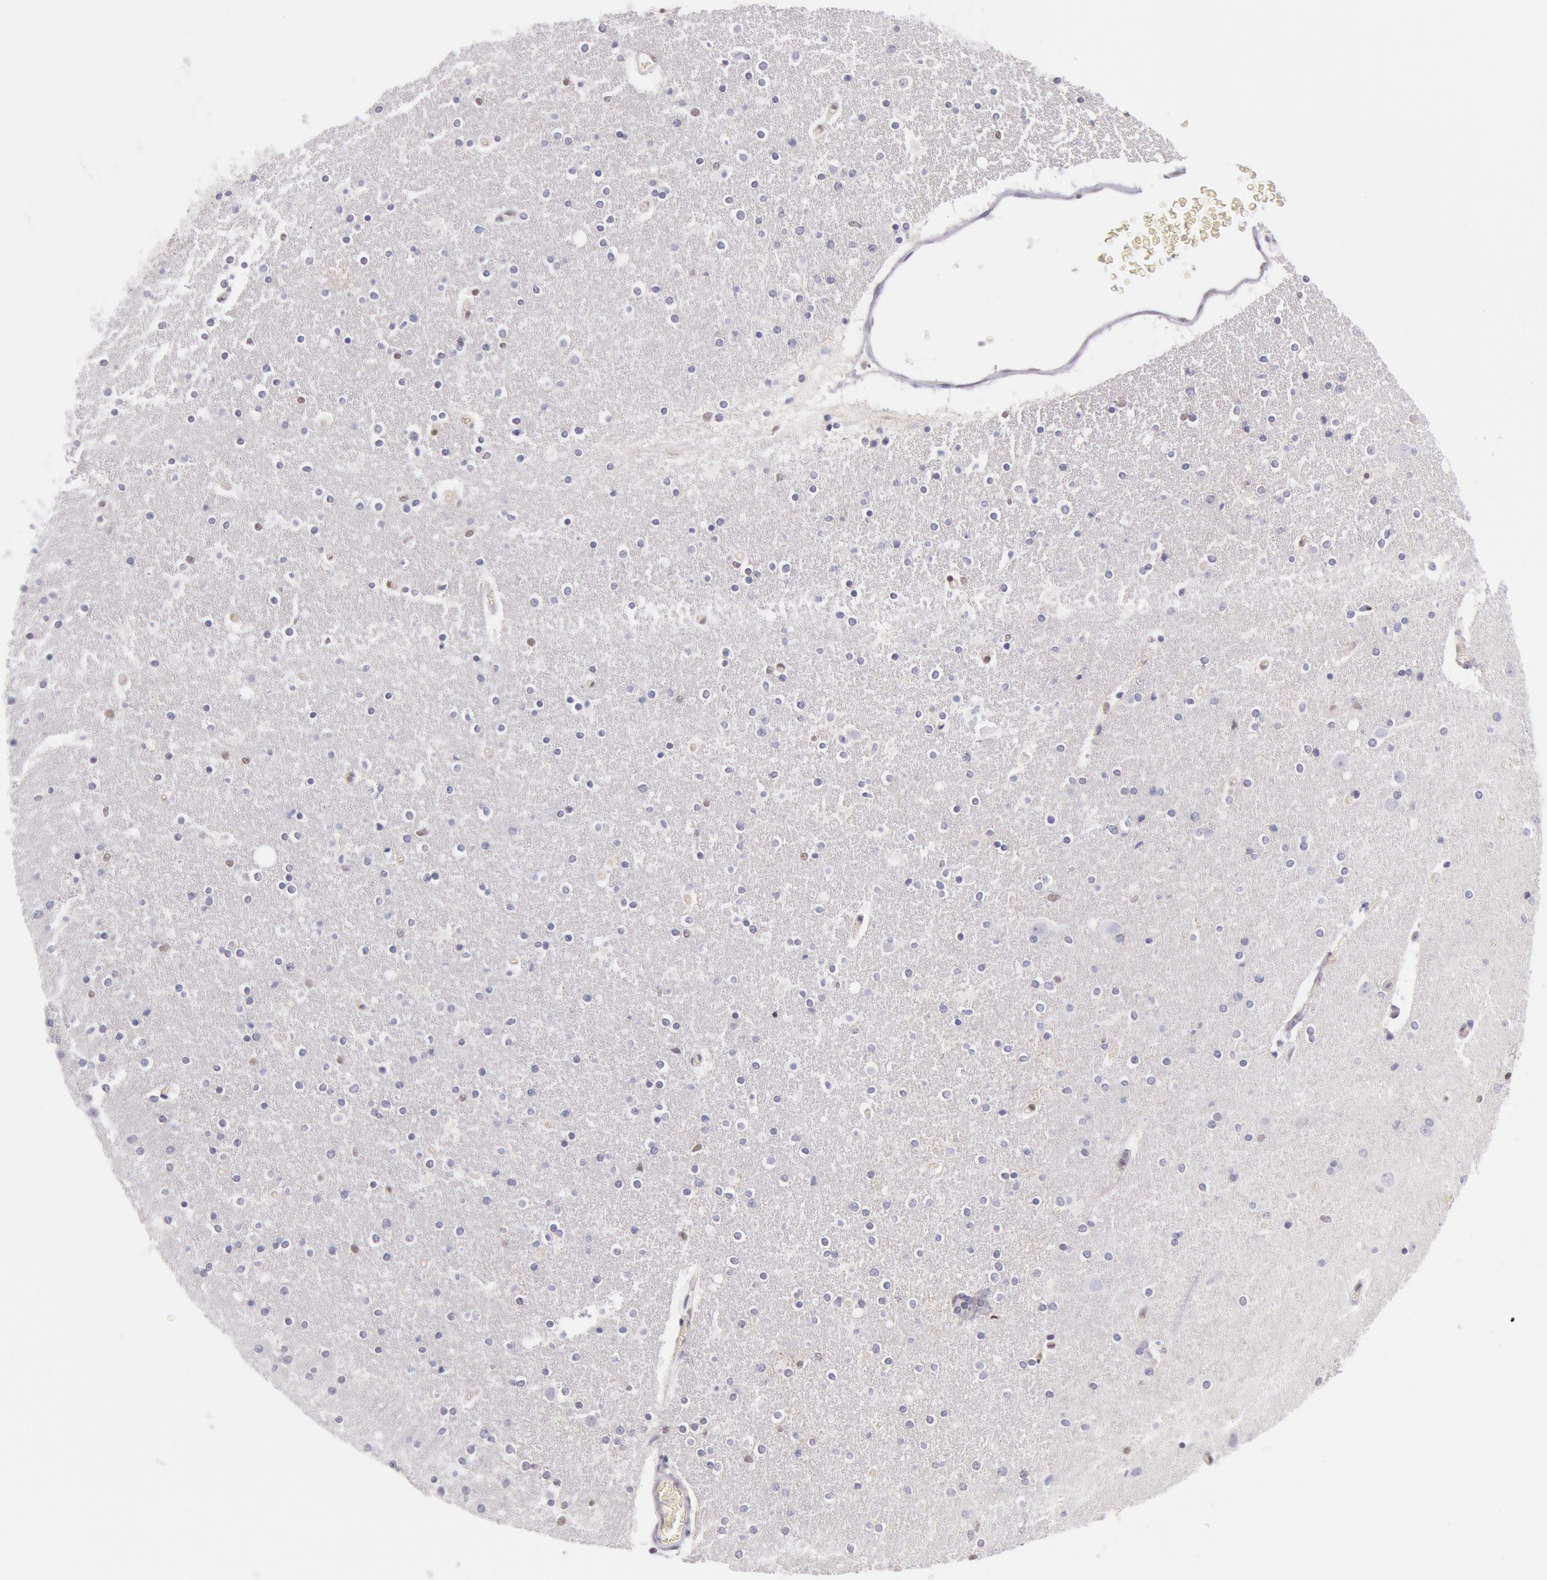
{"staining": {"intensity": "weak", "quantity": "<25%", "location": "nuclear"}, "tissue": "caudate", "cell_type": "Glial cells", "image_type": "normal", "snomed": [{"axis": "morphology", "description": "Normal tissue, NOS"}, {"axis": "topography", "description": "Lateral ventricle wall"}], "caption": "This is a image of immunohistochemistry staining of benign caudate, which shows no expression in glial cells.", "gene": "TASL", "patient": {"sex": "female", "age": 54}}